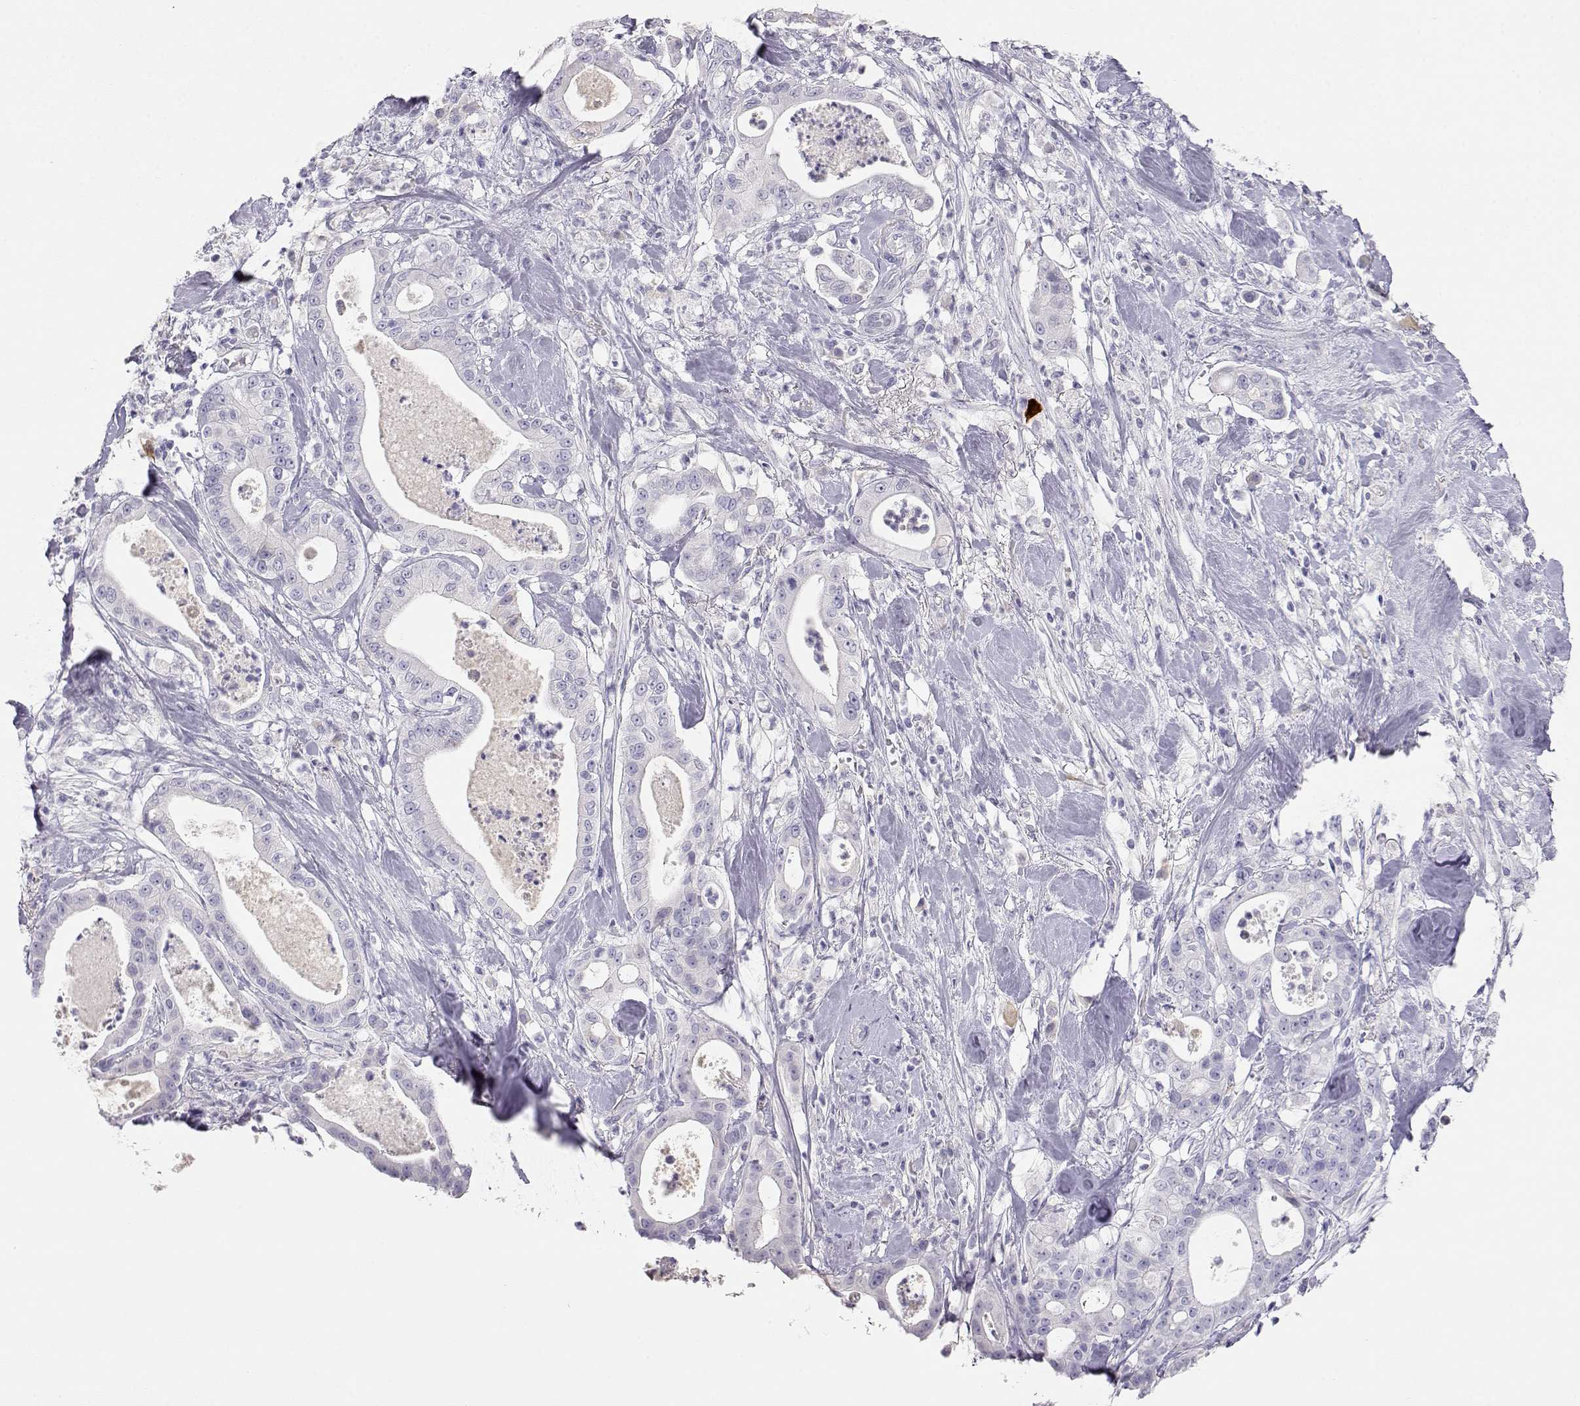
{"staining": {"intensity": "negative", "quantity": "none", "location": "none"}, "tissue": "pancreatic cancer", "cell_type": "Tumor cells", "image_type": "cancer", "snomed": [{"axis": "morphology", "description": "Adenocarcinoma, NOS"}, {"axis": "topography", "description": "Pancreas"}], "caption": "The histopathology image displays no staining of tumor cells in adenocarcinoma (pancreatic).", "gene": "GPR174", "patient": {"sex": "male", "age": 71}}